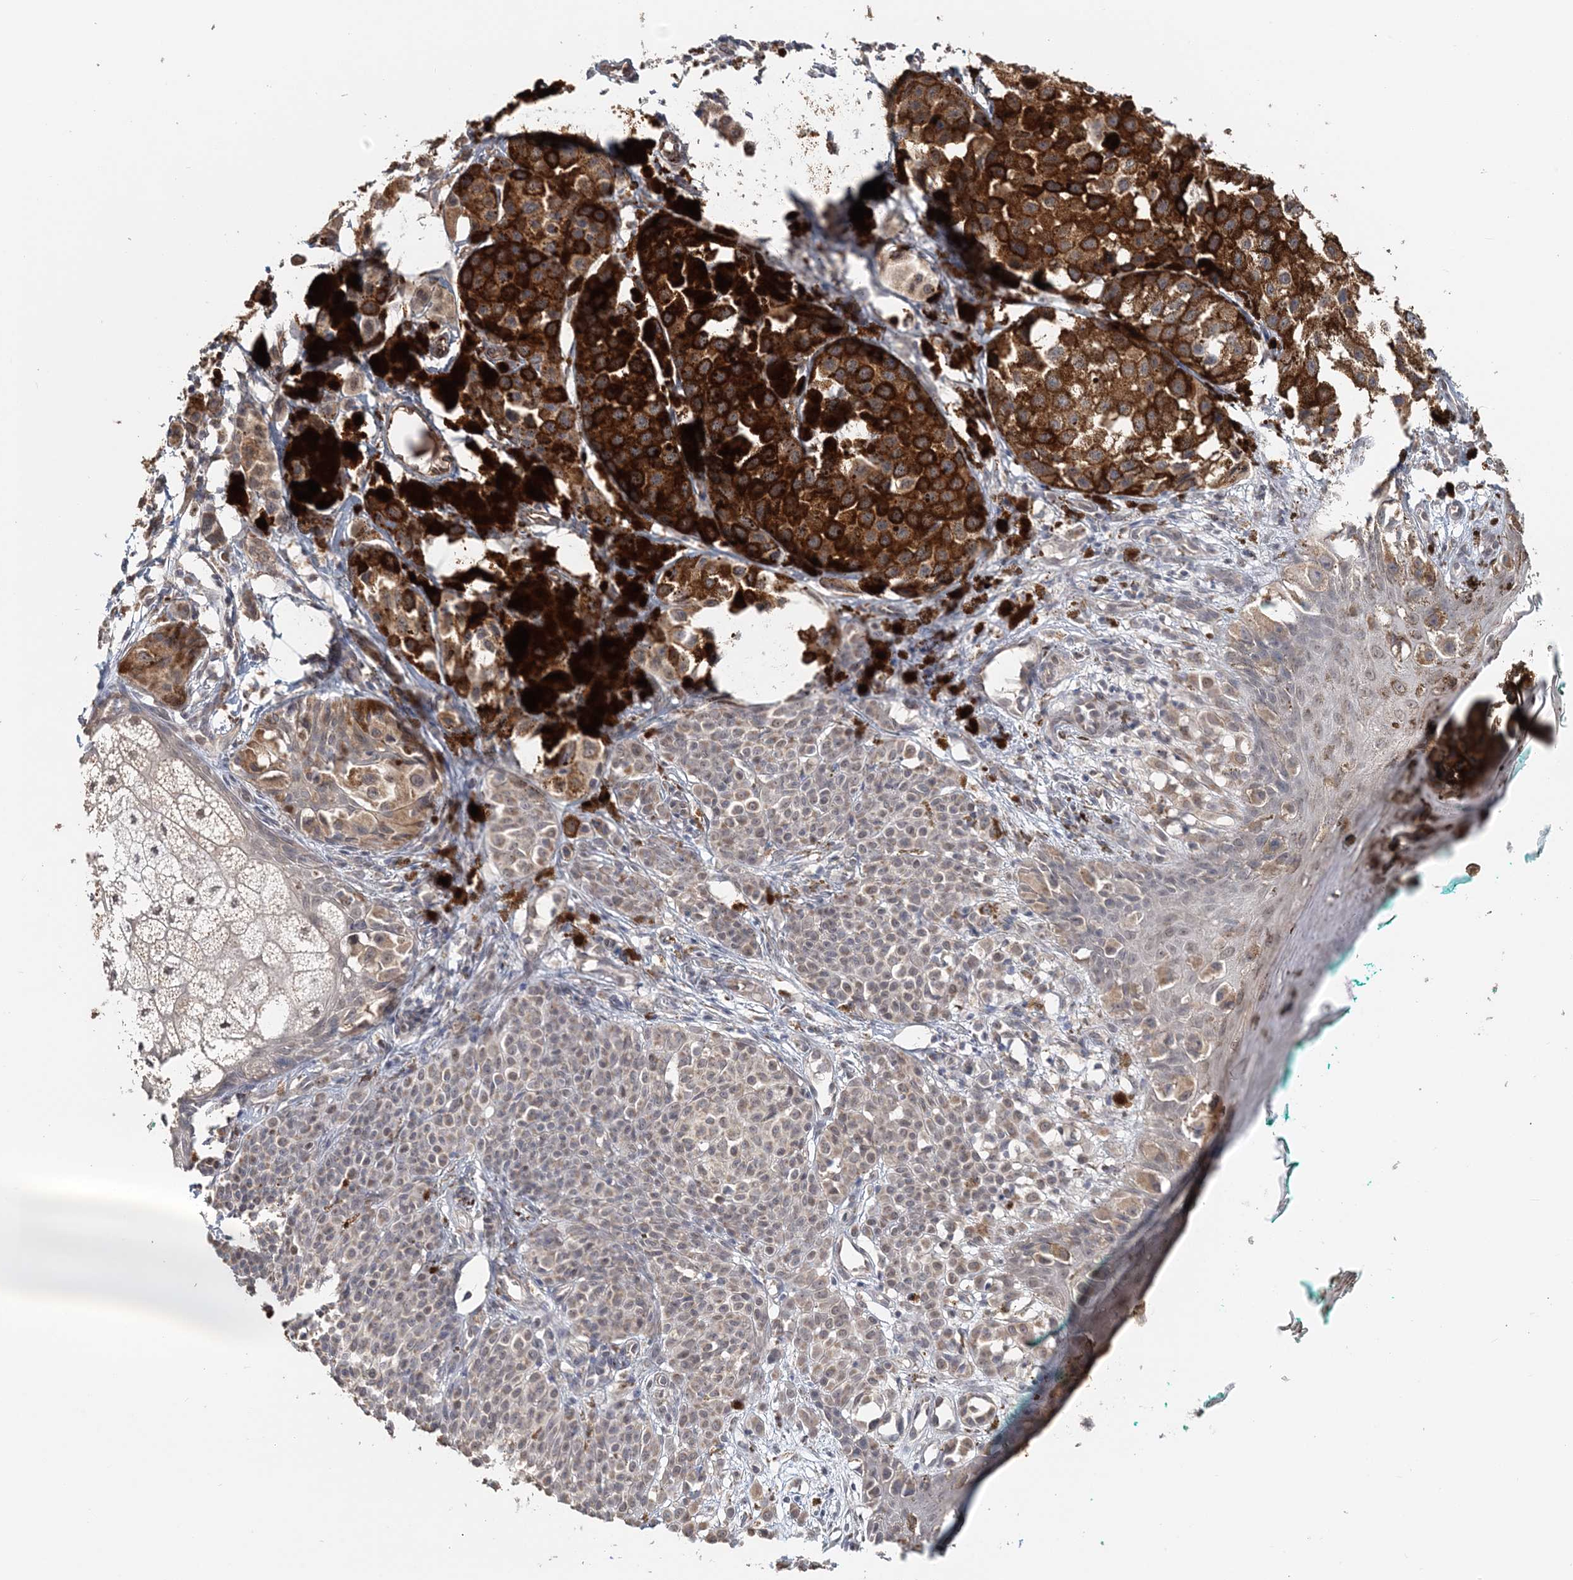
{"staining": {"intensity": "weak", "quantity": "25%-75%", "location": "cytoplasmic/membranous,nuclear"}, "tissue": "melanoma", "cell_type": "Tumor cells", "image_type": "cancer", "snomed": [{"axis": "morphology", "description": "Malignant melanoma, NOS"}, {"axis": "topography", "description": "Skin of leg"}], "caption": "The immunohistochemical stain highlights weak cytoplasmic/membranous and nuclear positivity in tumor cells of melanoma tissue.", "gene": "FBXO38", "patient": {"sex": "female", "age": 72}}